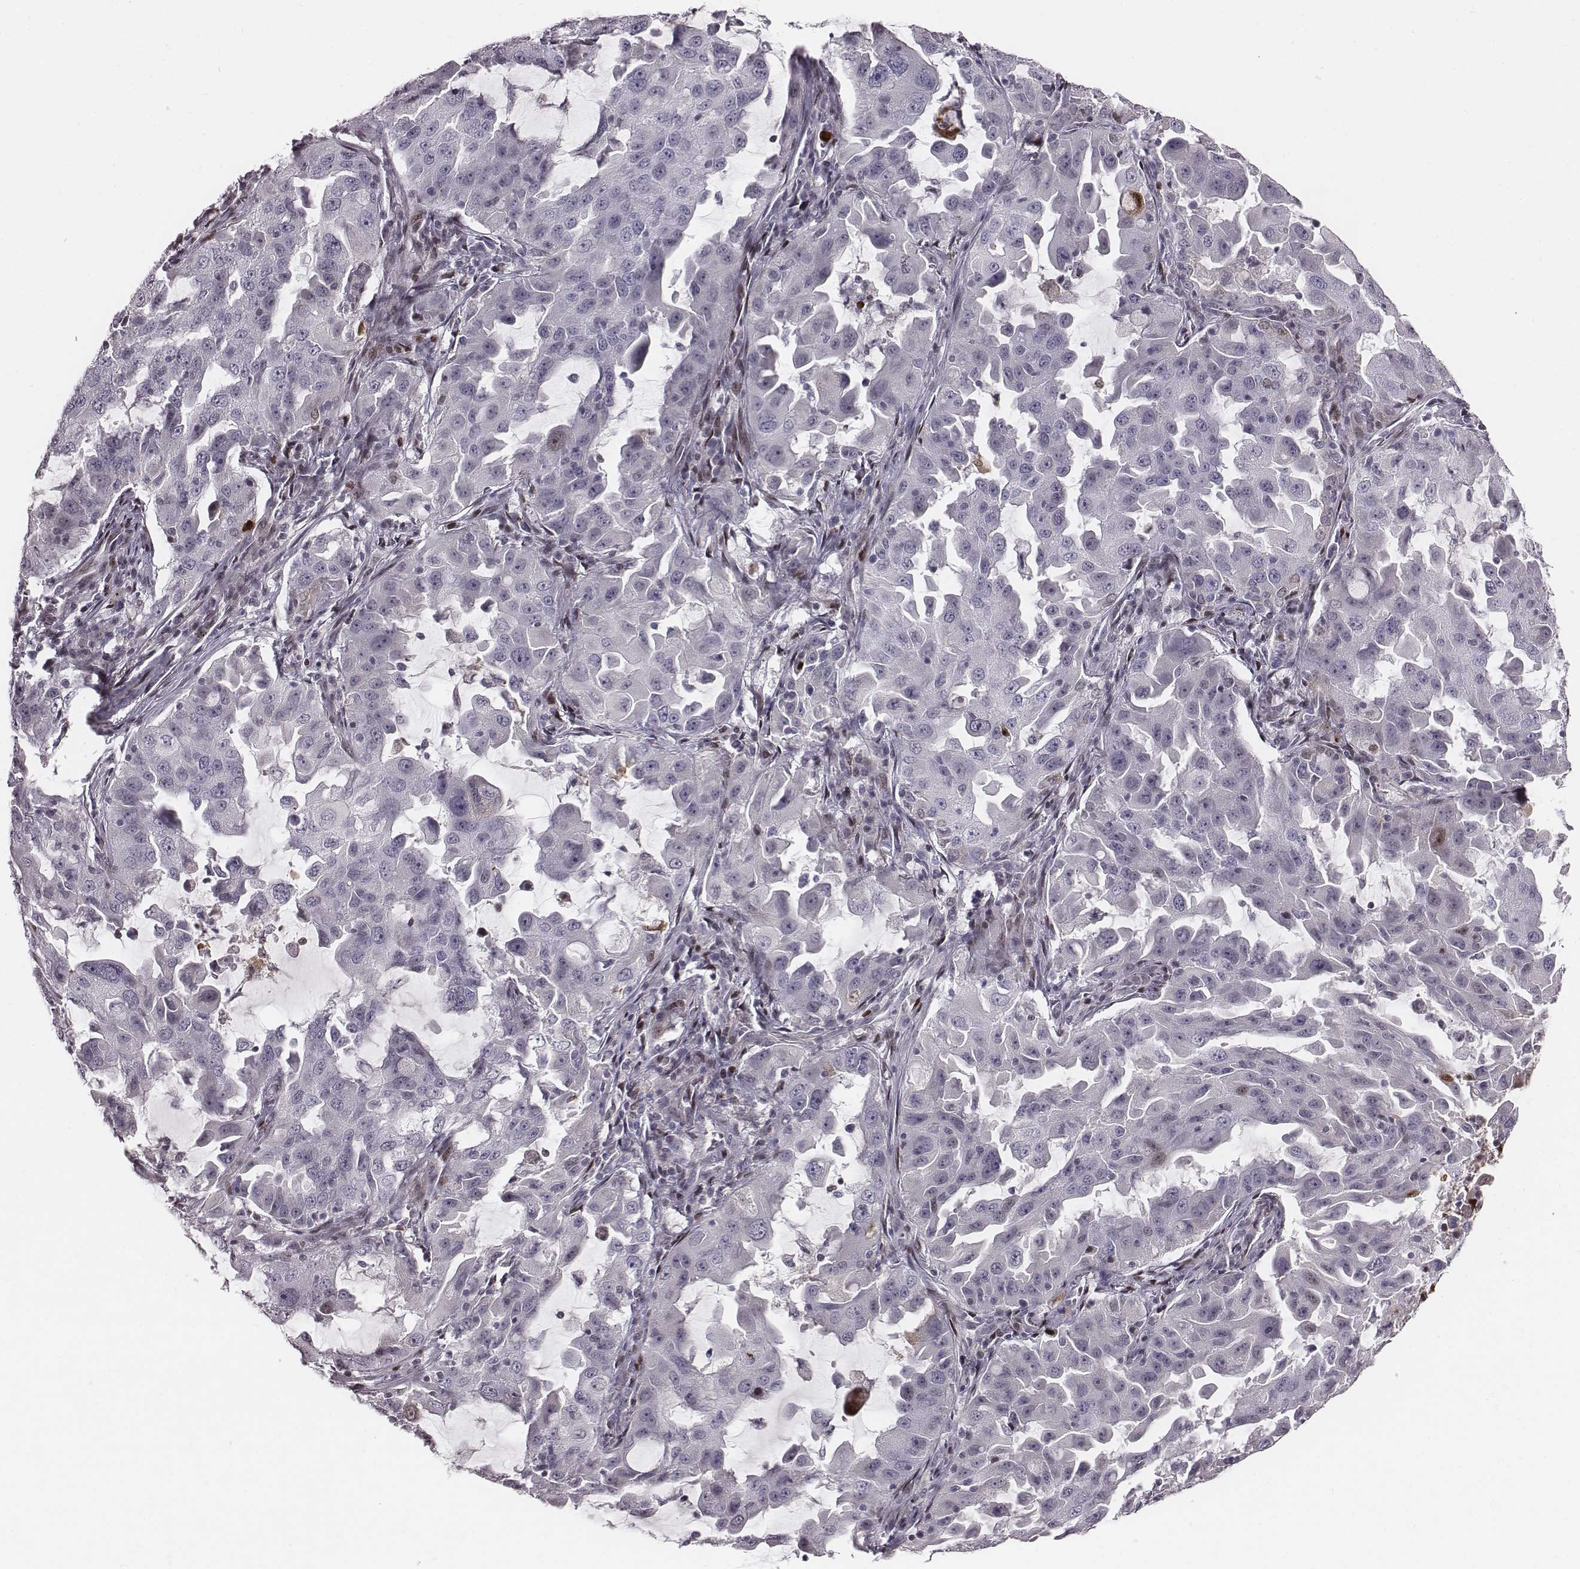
{"staining": {"intensity": "negative", "quantity": "none", "location": "none"}, "tissue": "lung cancer", "cell_type": "Tumor cells", "image_type": "cancer", "snomed": [{"axis": "morphology", "description": "Adenocarcinoma, NOS"}, {"axis": "topography", "description": "Lung"}], "caption": "Lung adenocarcinoma stained for a protein using IHC exhibits no expression tumor cells.", "gene": "NDC1", "patient": {"sex": "female", "age": 61}}